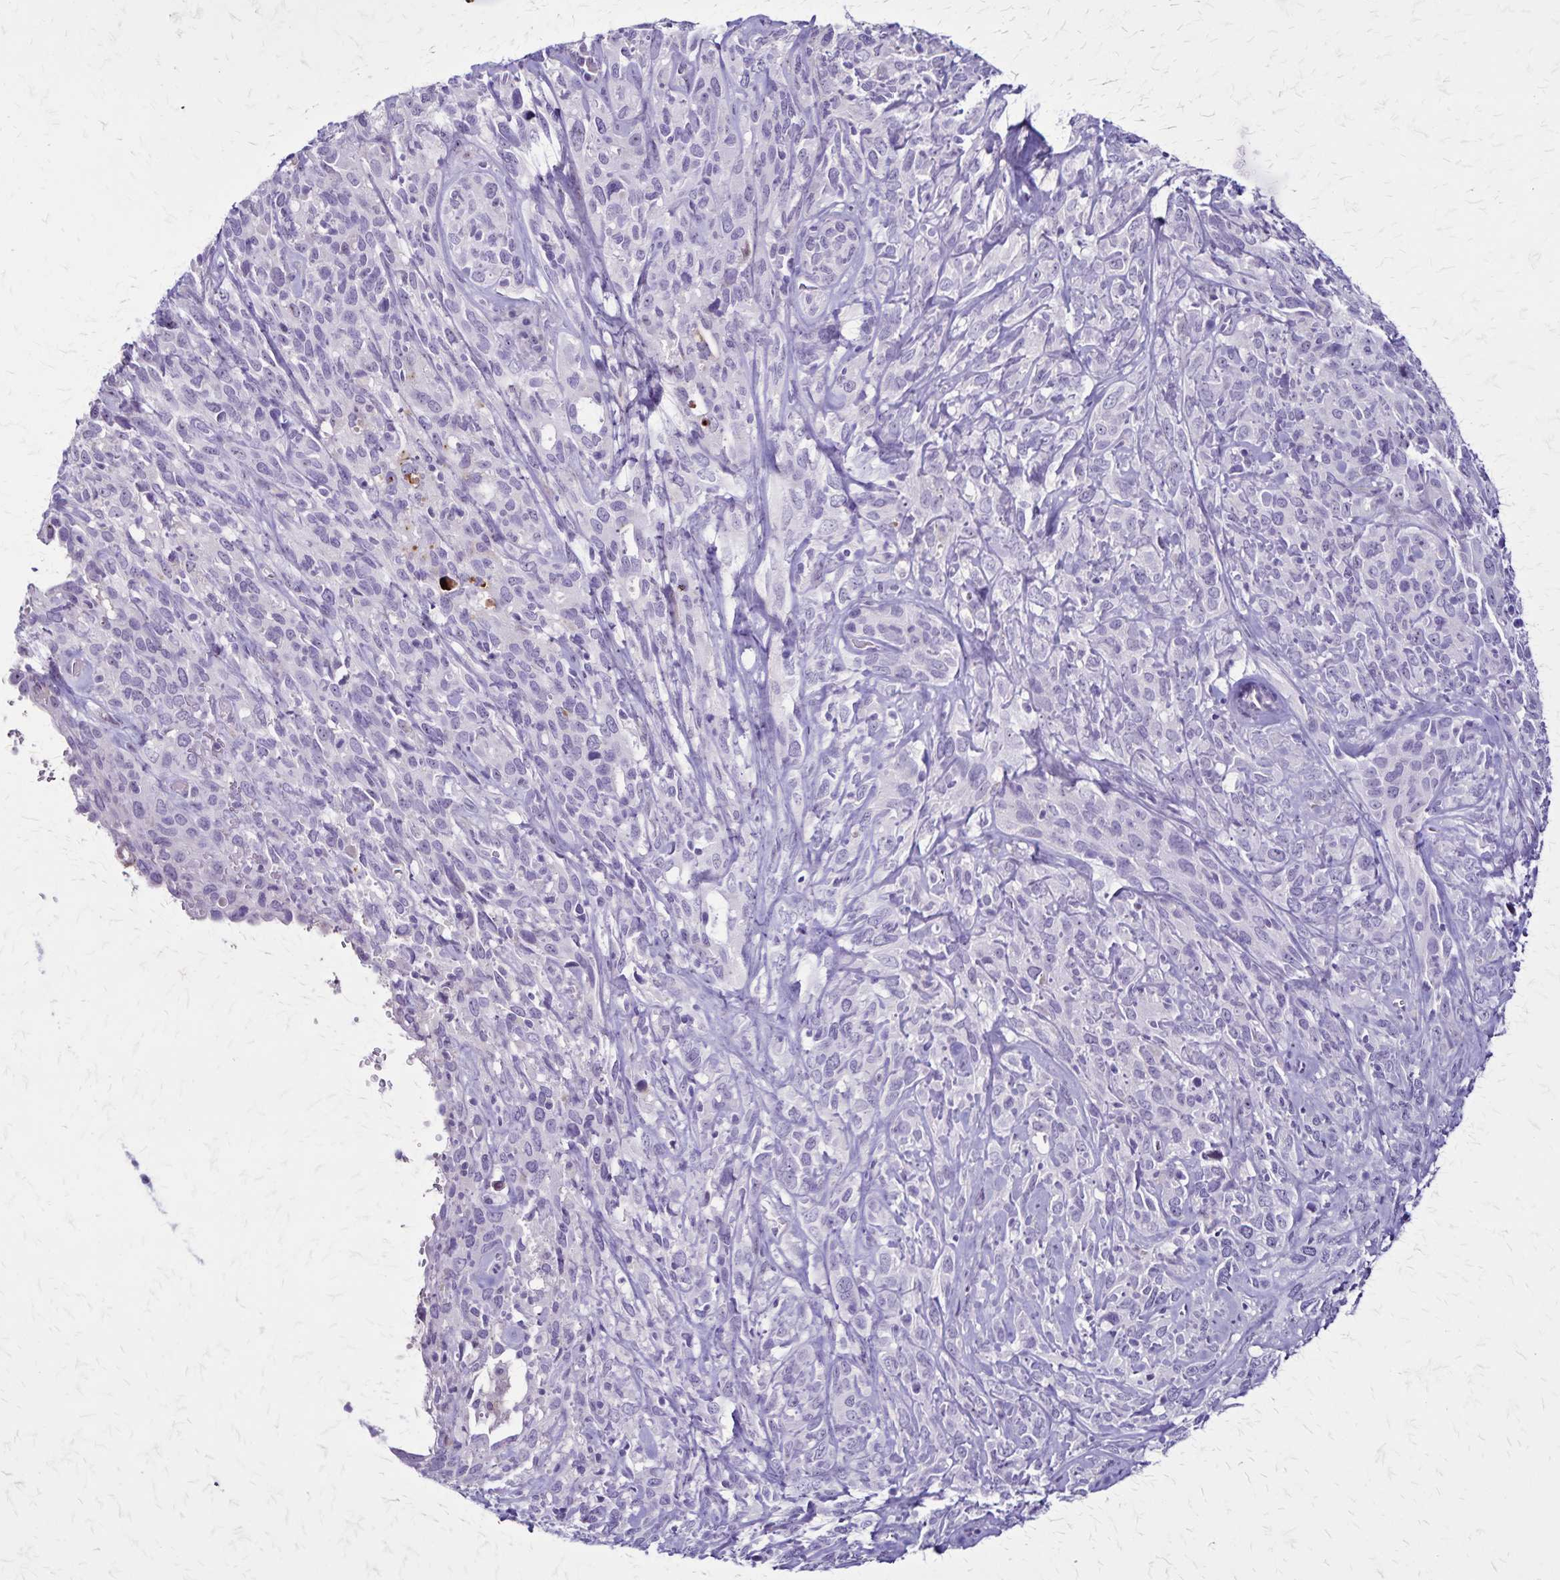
{"staining": {"intensity": "negative", "quantity": "none", "location": "none"}, "tissue": "cervical cancer", "cell_type": "Tumor cells", "image_type": "cancer", "snomed": [{"axis": "morphology", "description": "Normal tissue, NOS"}, {"axis": "morphology", "description": "Squamous cell carcinoma, NOS"}, {"axis": "topography", "description": "Cervix"}], "caption": "Photomicrograph shows no protein staining in tumor cells of cervical cancer tissue.", "gene": "OR51B5", "patient": {"sex": "female", "age": 51}}